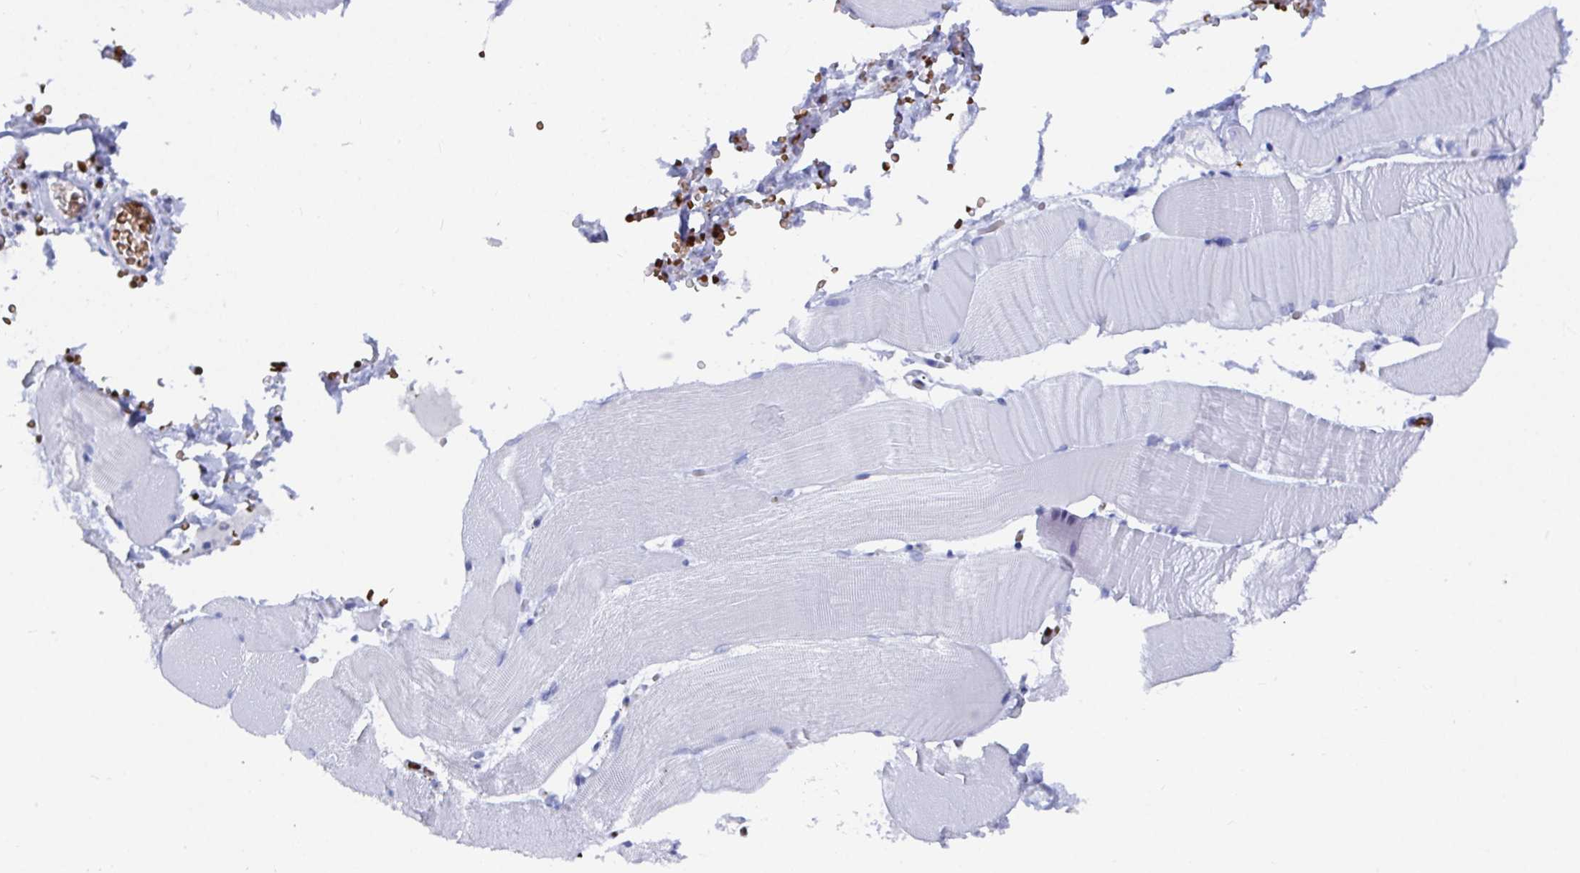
{"staining": {"intensity": "negative", "quantity": "none", "location": "none"}, "tissue": "skeletal muscle", "cell_type": "Myocytes", "image_type": "normal", "snomed": [{"axis": "morphology", "description": "Normal tissue, NOS"}, {"axis": "topography", "description": "Skeletal muscle"}], "caption": "DAB immunohistochemical staining of normal skeletal muscle exhibits no significant expression in myocytes.", "gene": "CLDN8", "patient": {"sex": "female", "age": 37}}